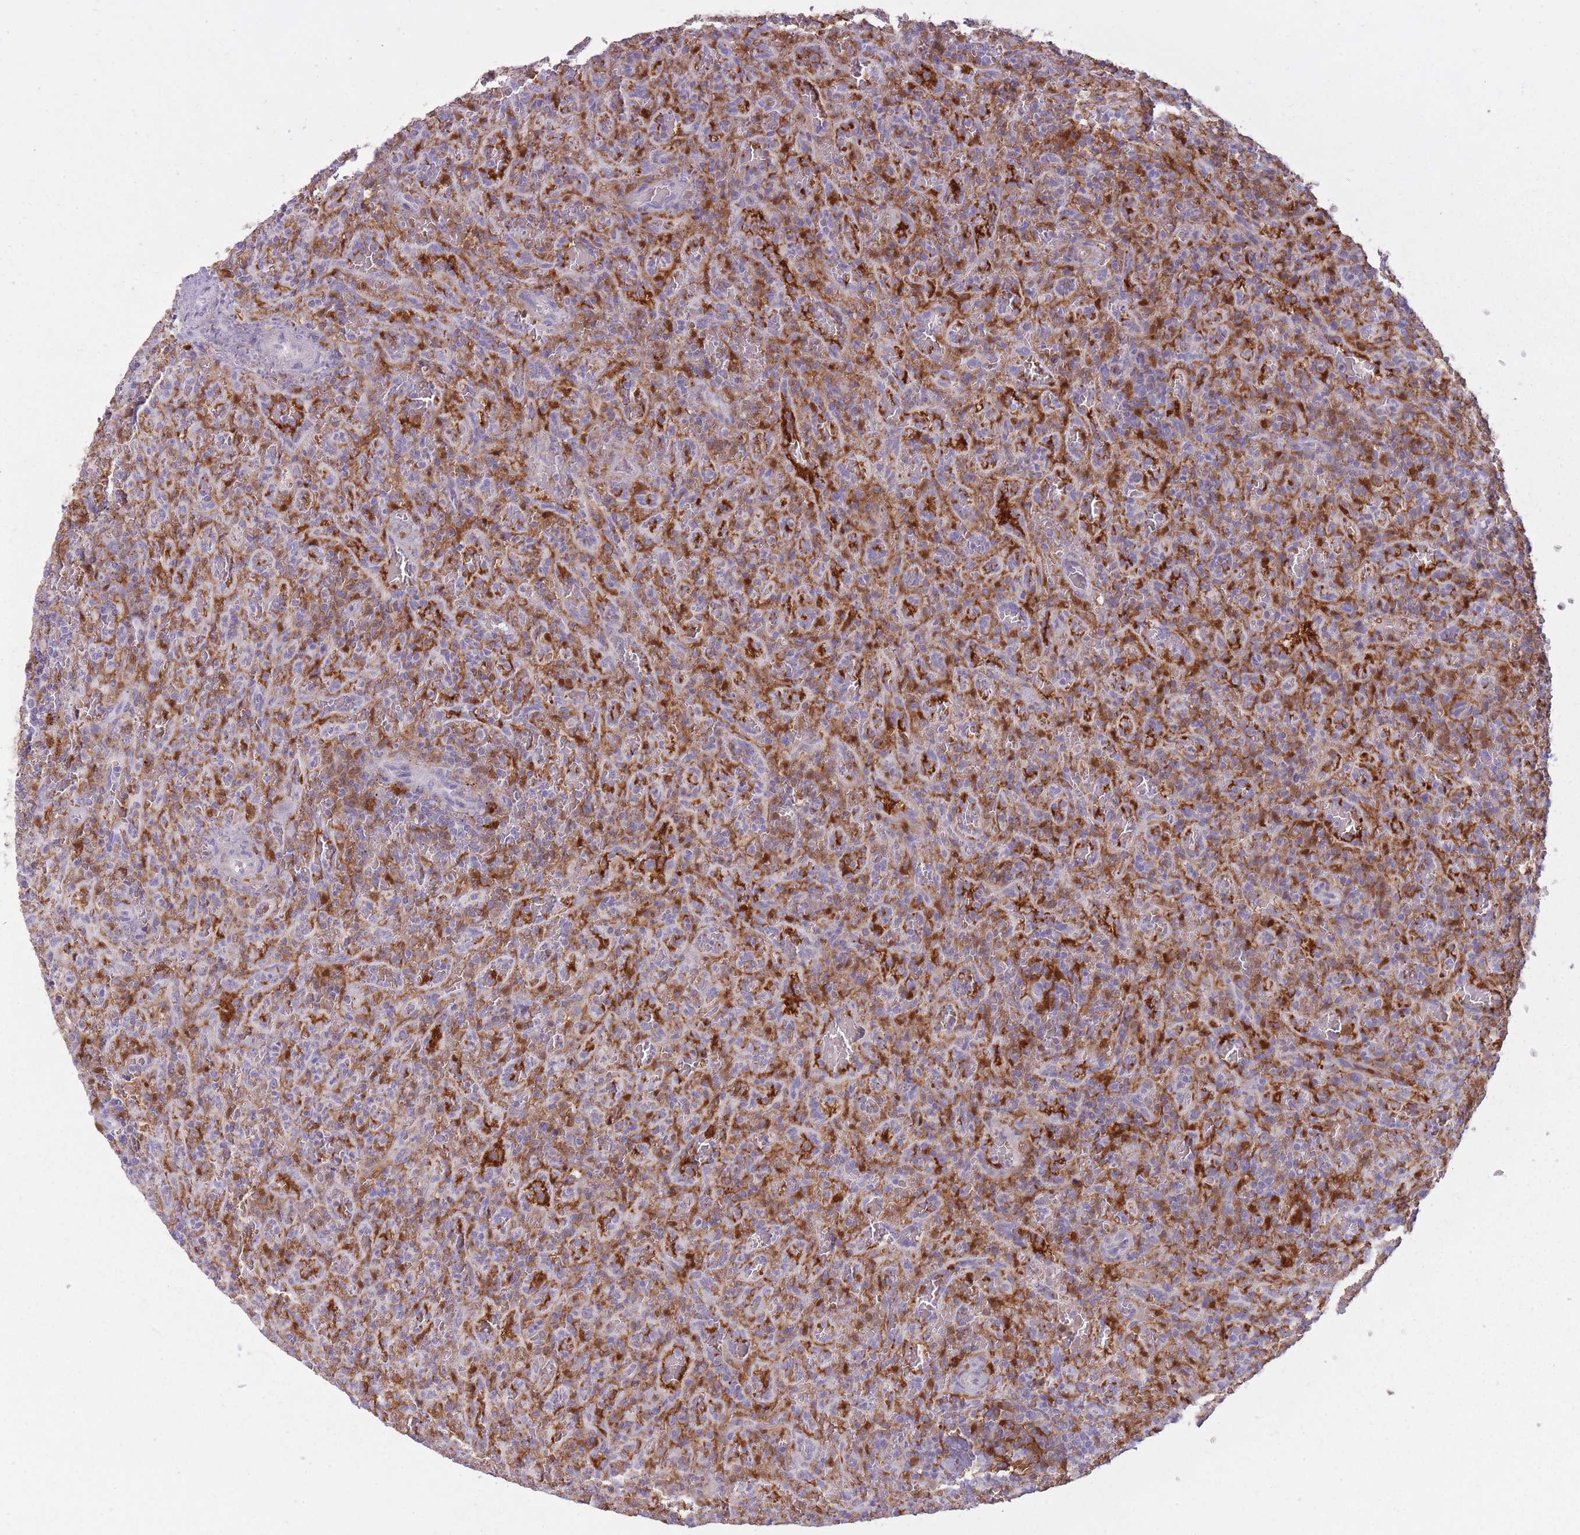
{"staining": {"intensity": "moderate", "quantity": "<25%", "location": "cytoplasmic/membranous,nuclear"}, "tissue": "lymphoma", "cell_type": "Tumor cells", "image_type": "cancer", "snomed": [{"axis": "morphology", "description": "Malignant lymphoma, non-Hodgkin's type, Low grade"}, {"axis": "topography", "description": "Spleen"}], "caption": "Protein staining by immunohistochemistry reveals moderate cytoplasmic/membranous and nuclear staining in about <25% of tumor cells in low-grade malignant lymphoma, non-Hodgkin's type.", "gene": "LGALS9", "patient": {"sex": "female", "age": 64}}